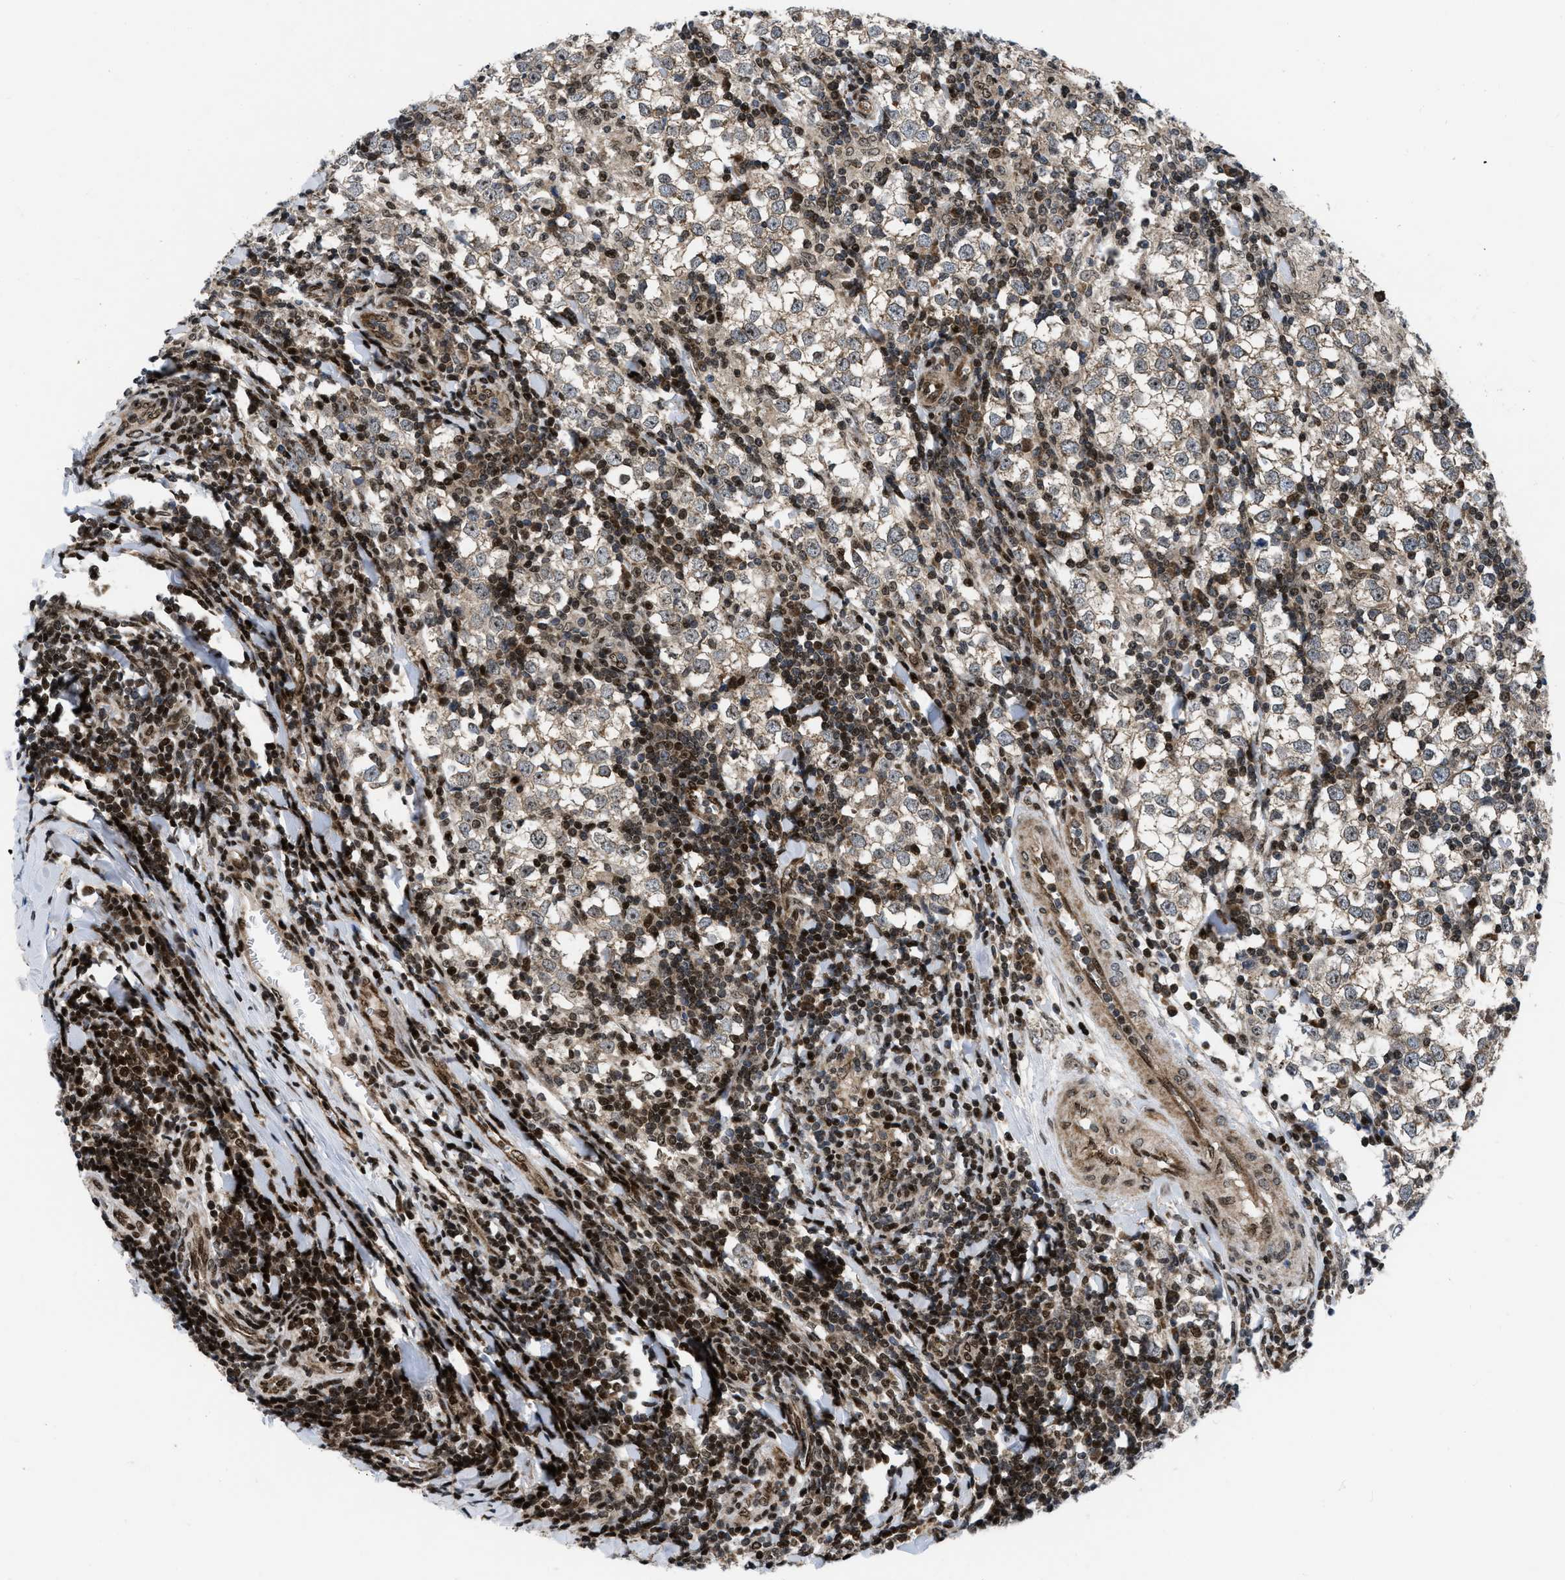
{"staining": {"intensity": "weak", "quantity": "<25%", "location": "cytoplasmic/membranous,nuclear"}, "tissue": "testis cancer", "cell_type": "Tumor cells", "image_type": "cancer", "snomed": [{"axis": "morphology", "description": "Seminoma, NOS"}, {"axis": "morphology", "description": "Carcinoma, Embryonal, NOS"}, {"axis": "topography", "description": "Testis"}], "caption": "Photomicrograph shows no protein expression in tumor cells of seminoma (testis) tissue.", "gene": "PPP2CB", "patient": {"sex": "male", "age": 36}}